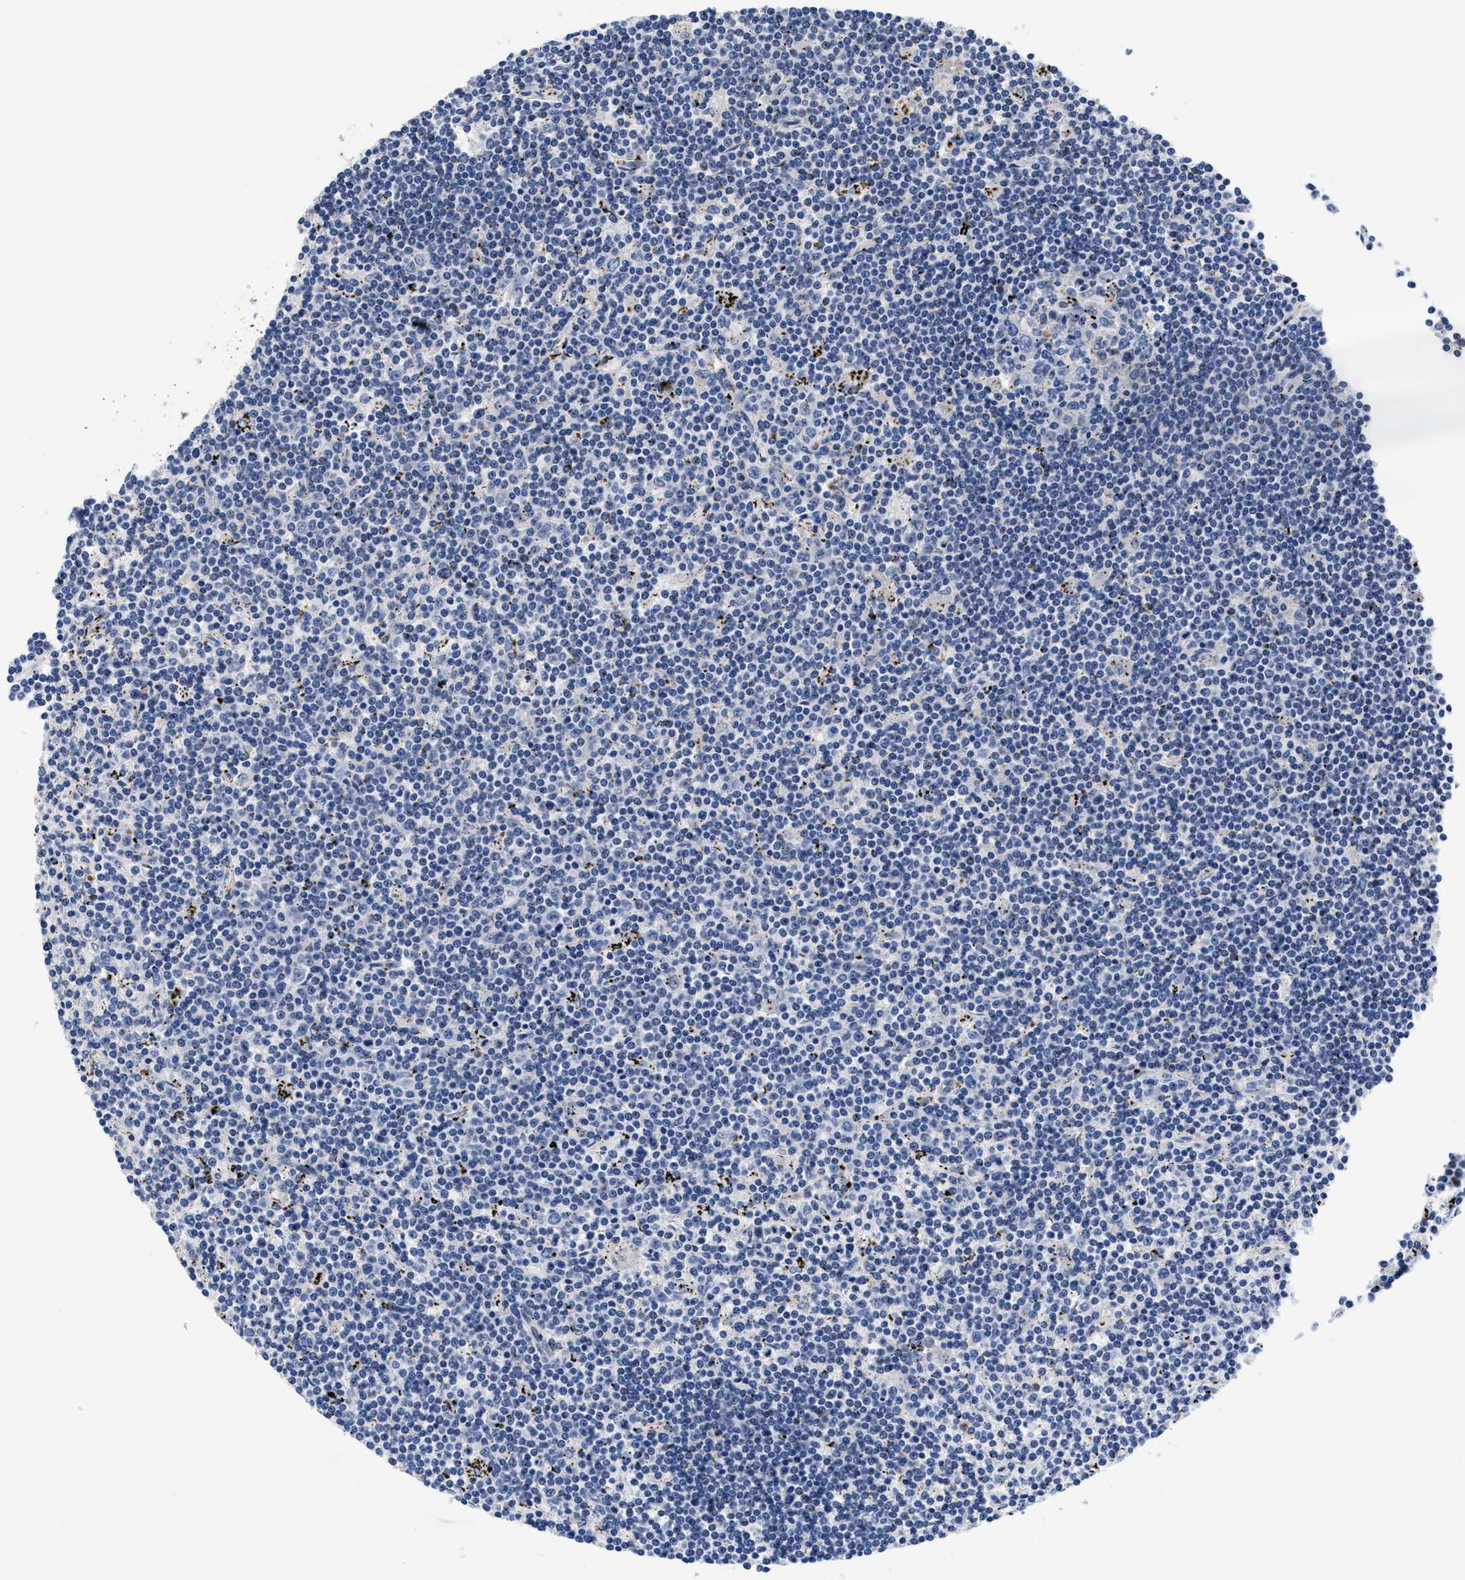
{"staining": {"intensity": "negative", "quantity": "none", "location": "none"}, "tissue": "lymphoma", "cell_type": "Tumor cells", "image_type": "cancer", "snomed": [{"axis": "morphology", "description": "Malignant lymphoma, non-Hodgkin's type, Low grade"}, {"axis": "topography", "description": "Spleen"}], "caption": "IHC histopathology image of human malignant lymphoma, non-Hodgkin's type (low-grade) stained for a protein (brown), which demonstrates no staining in tumor cells.", "gene": "DHRS13", "patient": {"sex": "male", "age": 76}}